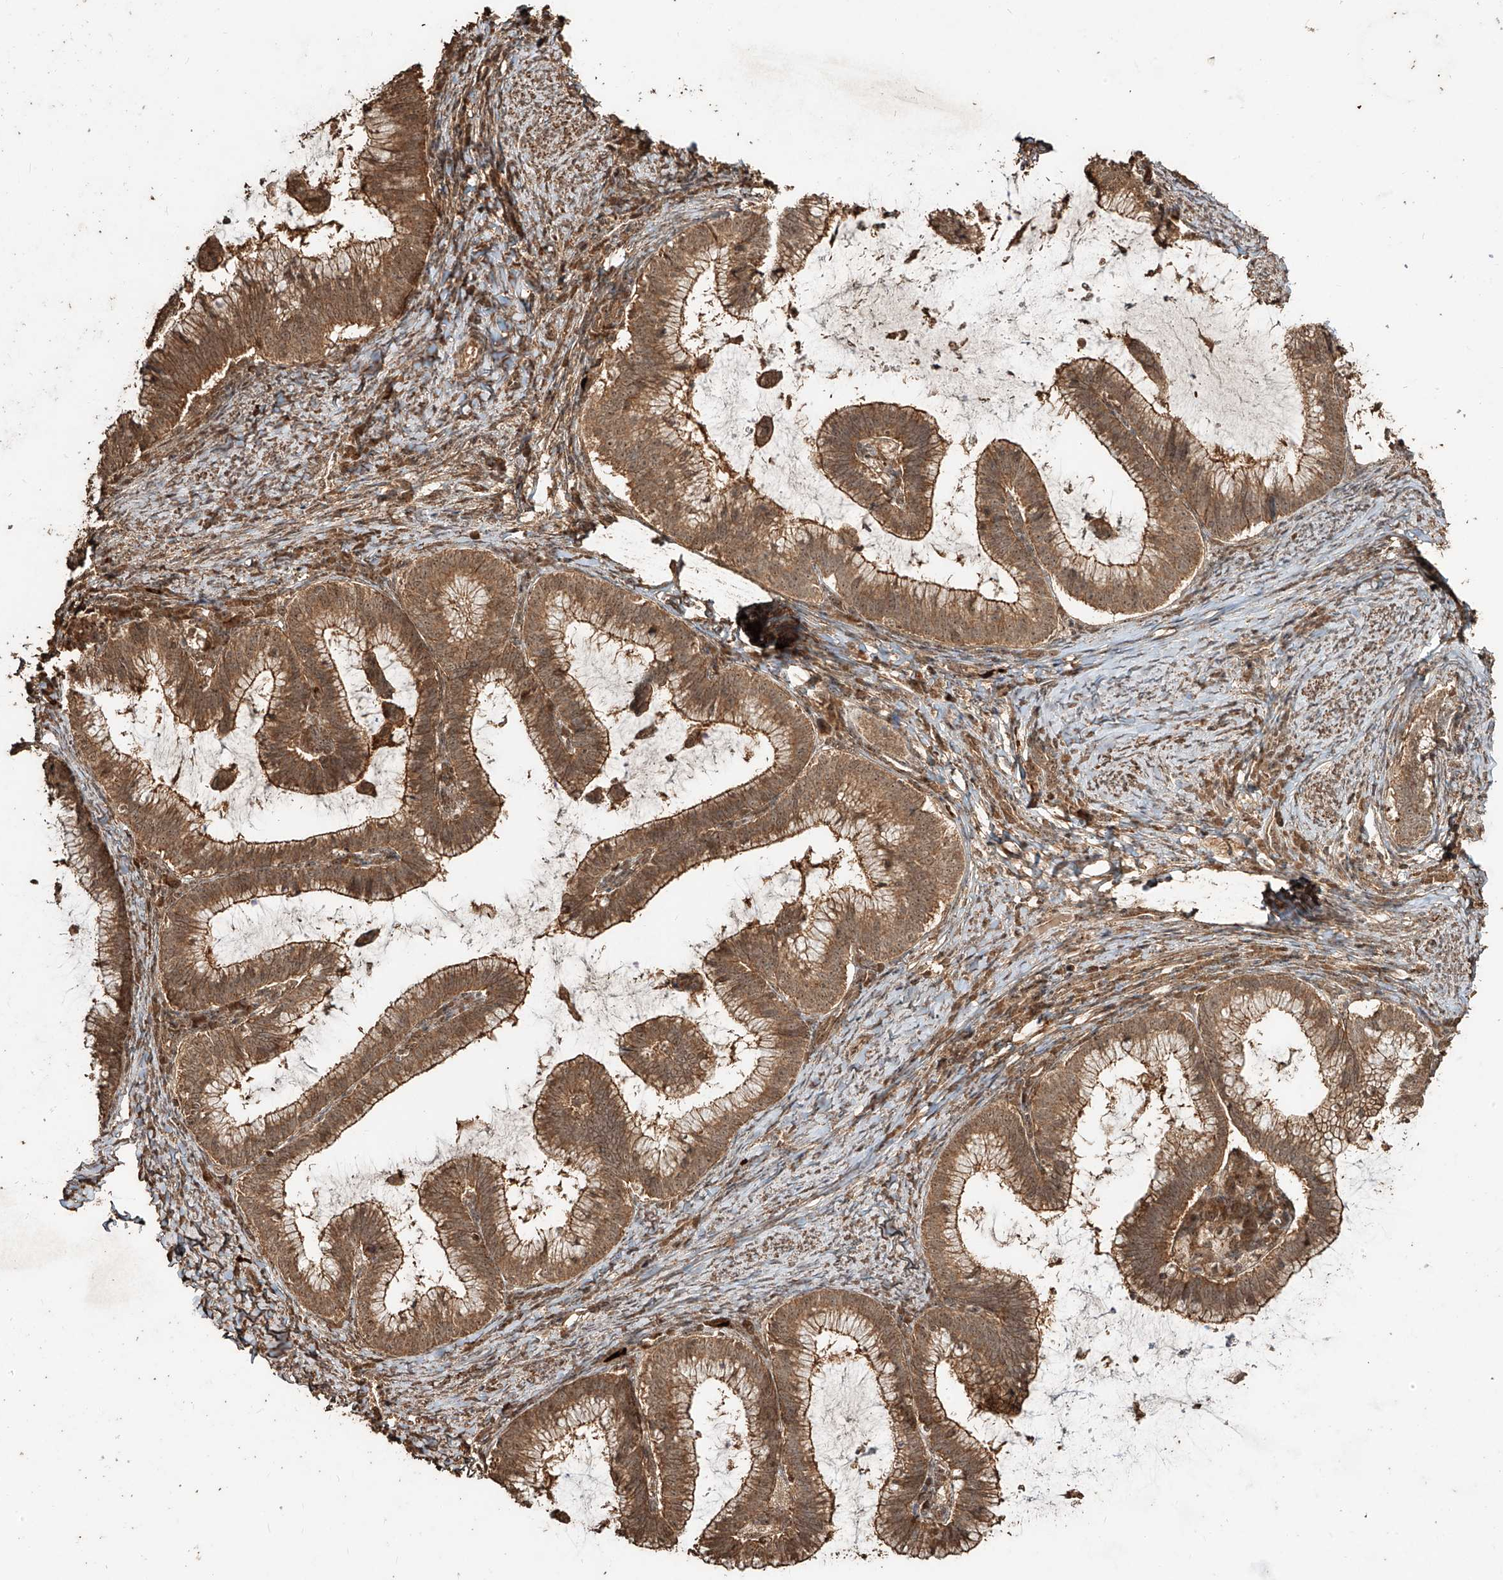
{"staining": {"intensity": "moderate", "quantity": ">75%", "location": "cytoplasmic/membranous,nuclear"}, "tissue": "cervical cancer", "cell_type": "Tumor cells", "image_type": "cancer", "snomed": [{"axis": "morphology", "description": "Adenocarcinoma, NOS"}, {"axis": "topography", "description": "Cervix"}], "caption": "Cervical cancer (adenocarcinoma) stained with DAB (3,3'-diaminobenzidine) immunohistochemistry reveals medium levels of moderate cytoplasmic/membranous and nuclear staining in about >75% of tumor cells.", "gene": "ZNF660", "patient": {"sex": "female", "age": 36}}